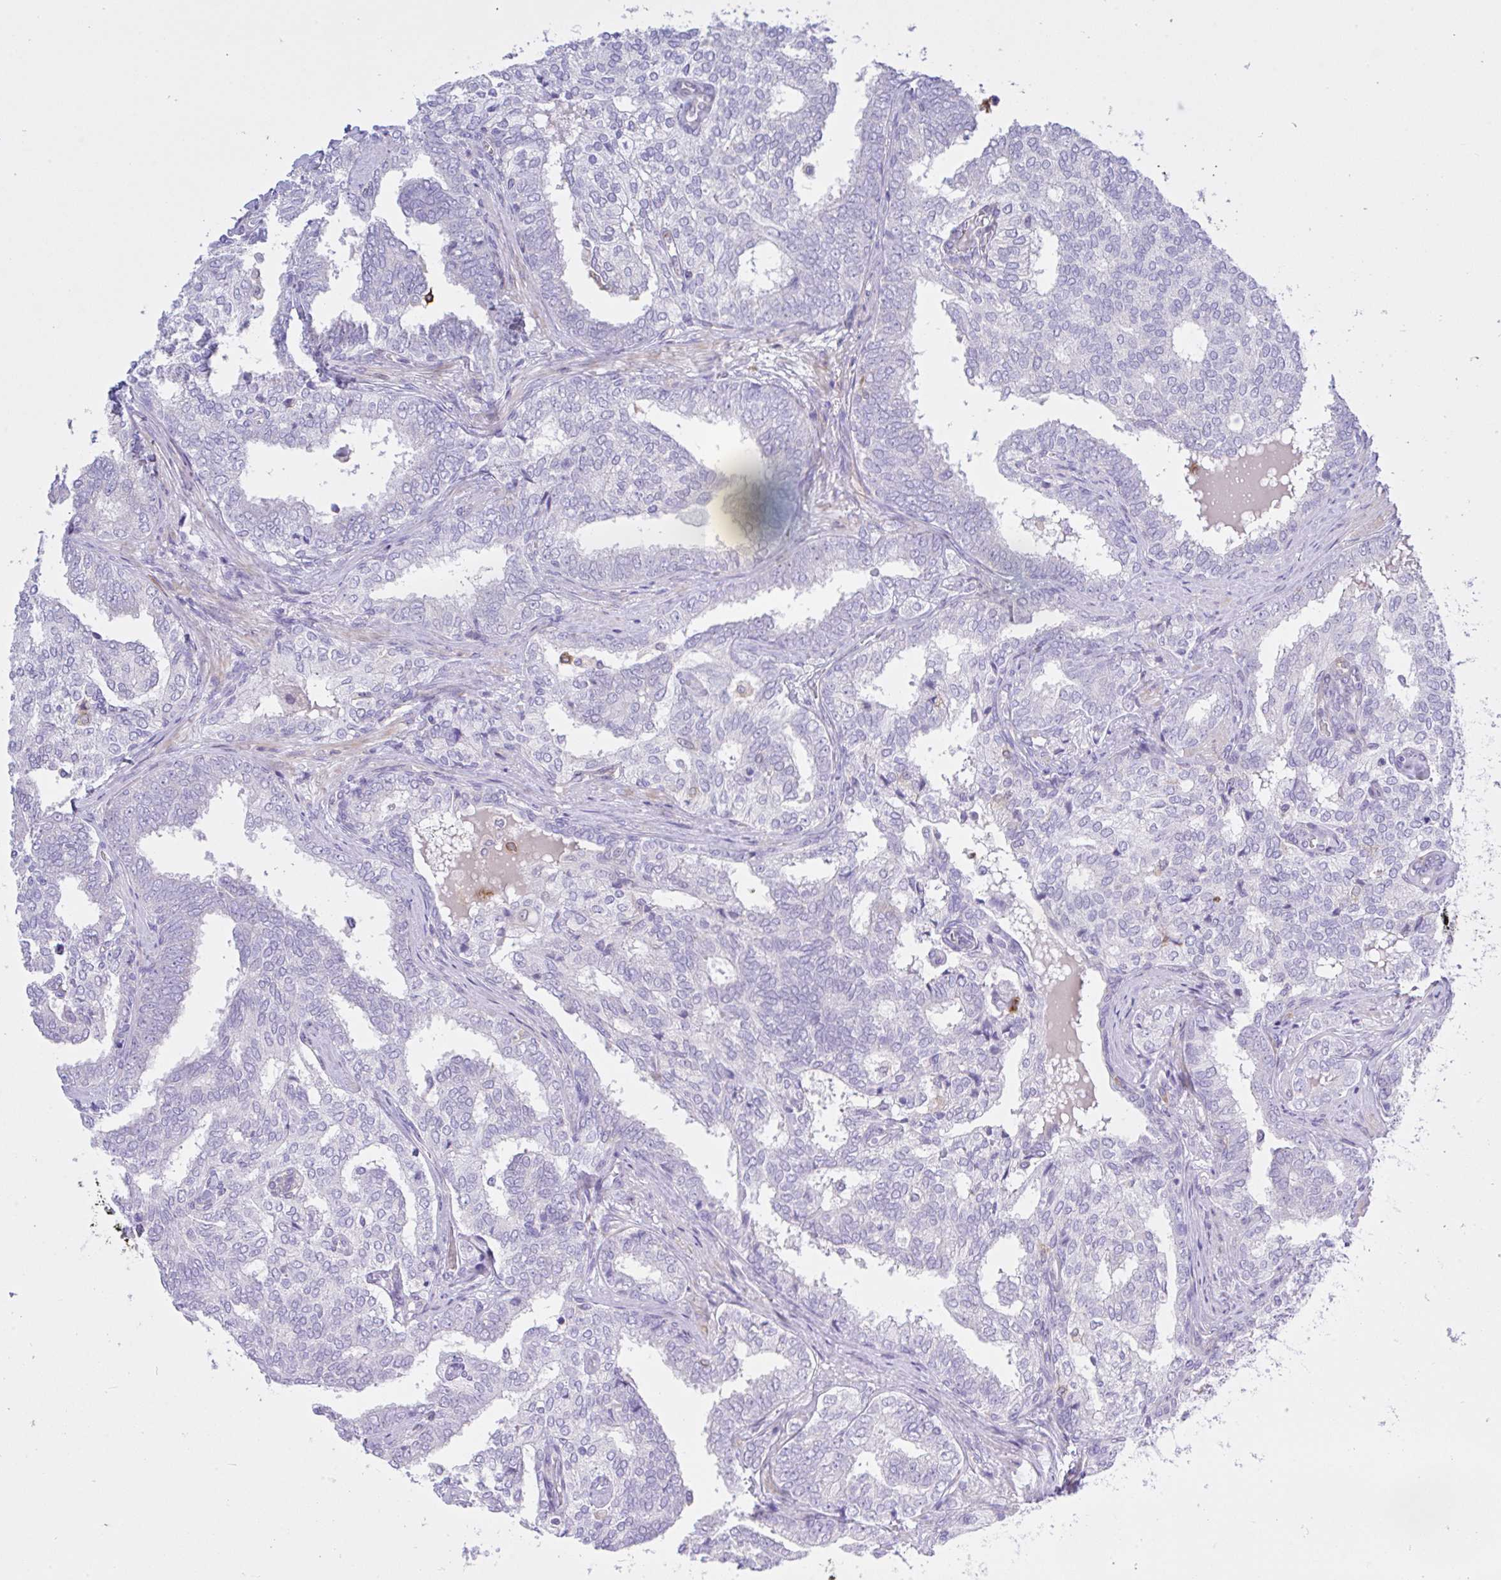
{"staining": {"intensity": "negative", "quantity": "none", "location": "none"}, "tissue": "prostate cancer", "cell_type": "Tumor cells", "image_type": "cancer", "snomed": [{"axis": "morphology", "description": "Adenocarcinoma, High grade"}, {"axis": "topography", "description": "Prostate"}], "caption": "Prostate cancer stained for a protein using immunohistochemistry reveals no positivity tumor cells.", "gene": "EEF1A2", "patient": {"sex": "male", "age": 72}}